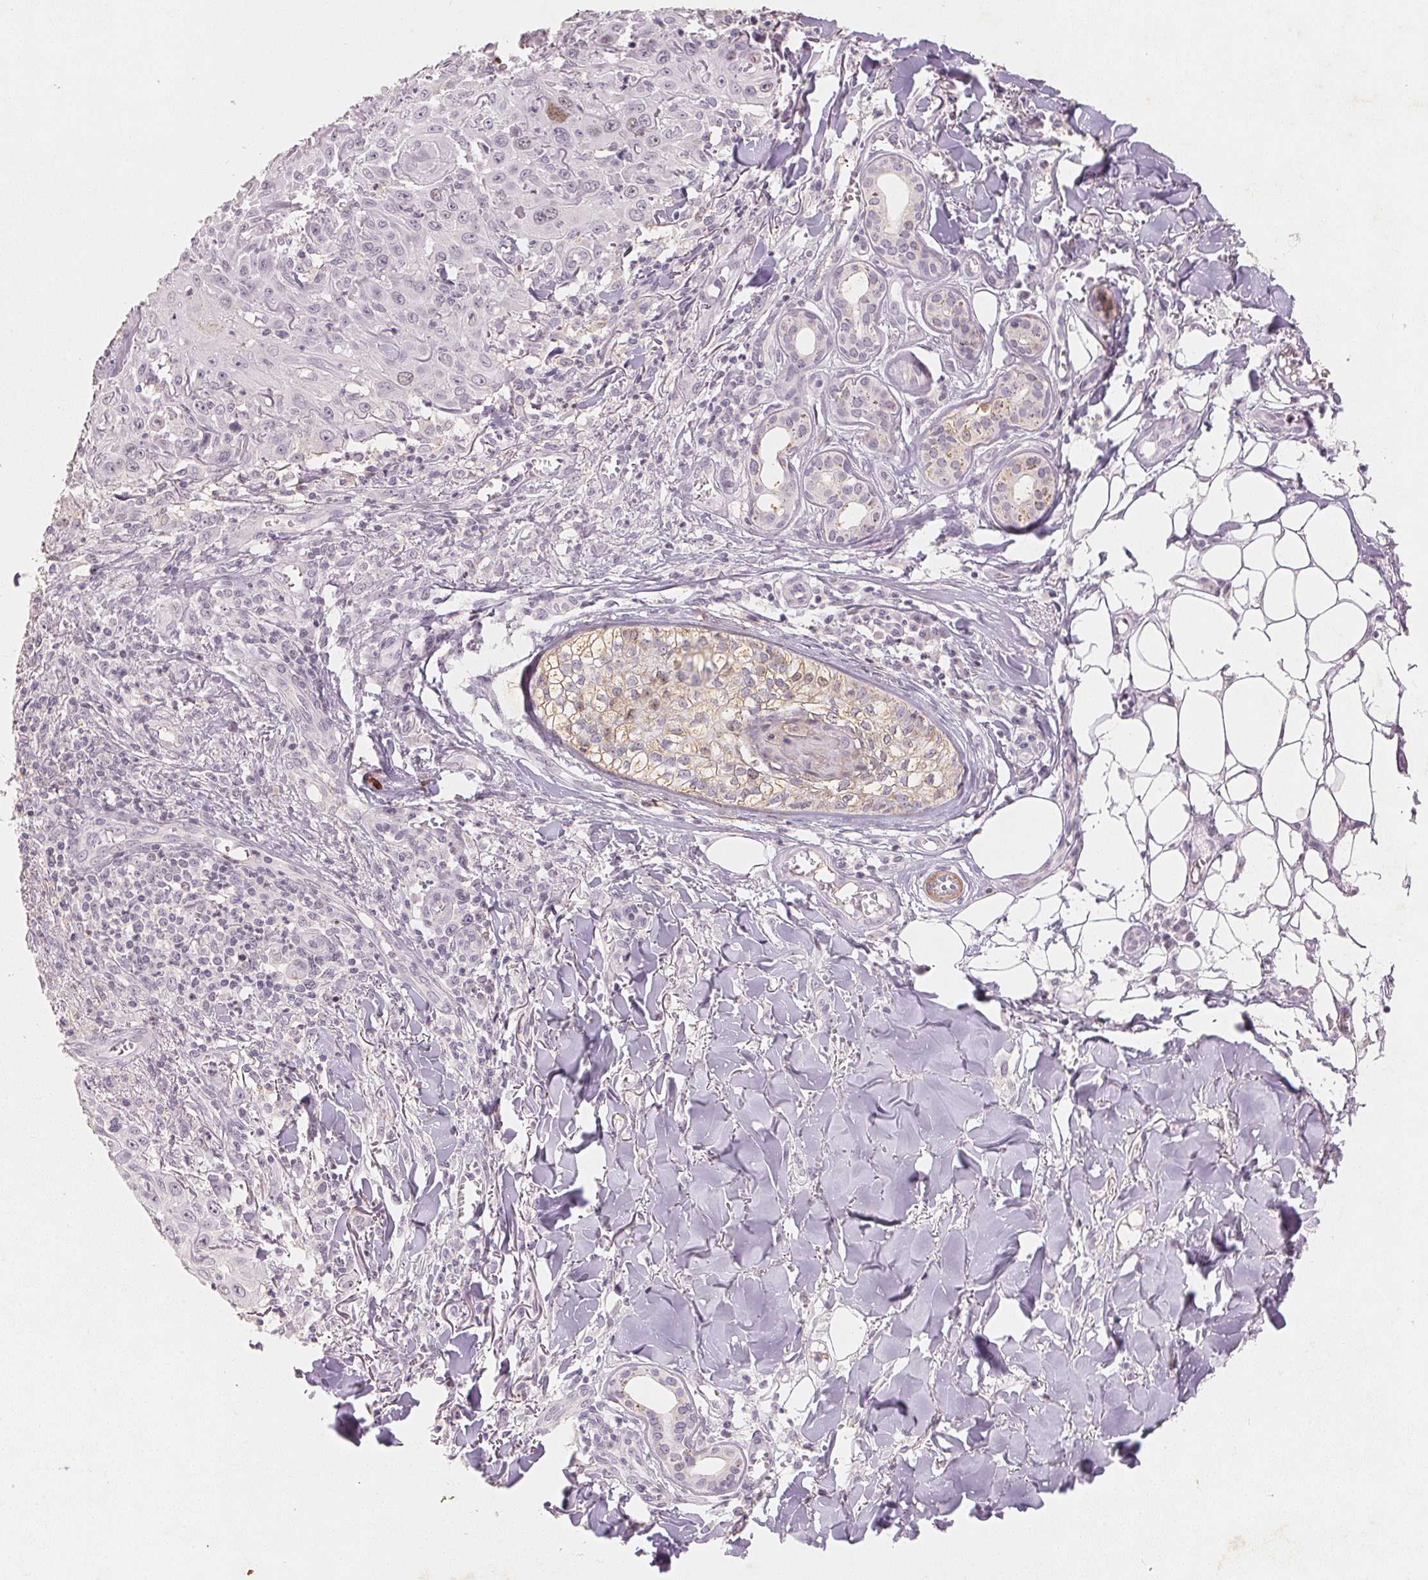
{"staining": {"intensity": "negative", "quantity": "none", "location": "none"}, "tissue": "skin cancer", "cell_type": "Tumor cells", "image_type": "cancer", "snomed": [{"axis": "morphology", "description": "Squamous cell carcinoma, NOS"}, {"axis": "topography", "description": "Skin"}], "caption": "Immunohistochemistry of squamous cell carcinoma (skin) reveals no positivity in tumor cells.", "gene": "SMTN", "patient": {"sex": "male", "age": 75}}